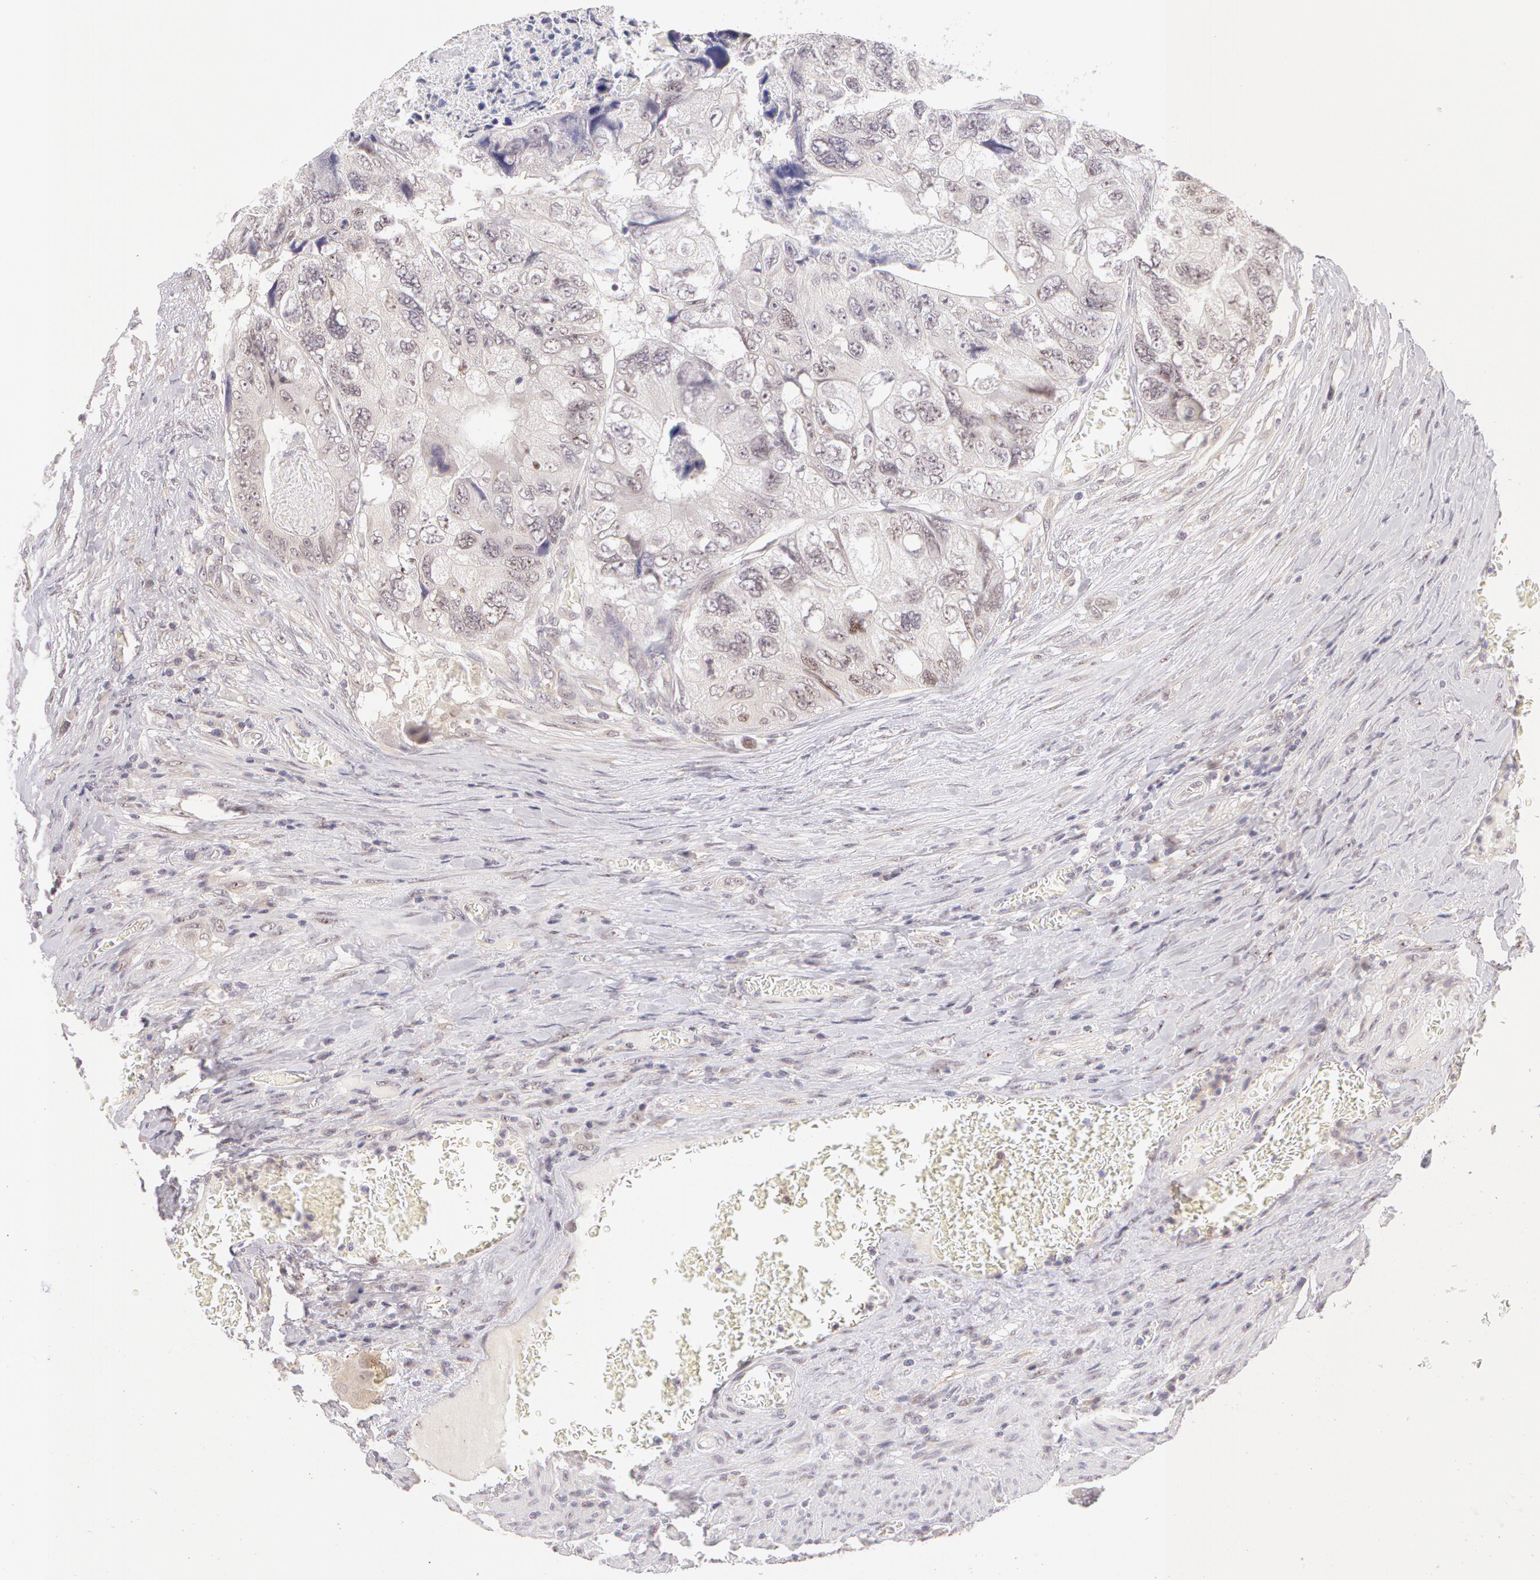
{"staining": {"intensity": "weak", "quantity": "<25%", "location": "nuclear"}, "tissue": "colorectal cancer", "cell_type": "Tumor cells", "image_type": "cancer", "snomed": [{"axis": "morphology", "description": "Adenocarcinoma, NOS"}, {"axis": "topography", "description": "Rectum"}], "caption": "An image of colorectal adenocarcinoma stained for a protein demonstrates no brown staining in tumor cells.", "gene": "ZNF597", "patient": {"sex": "female", "age": 82}}